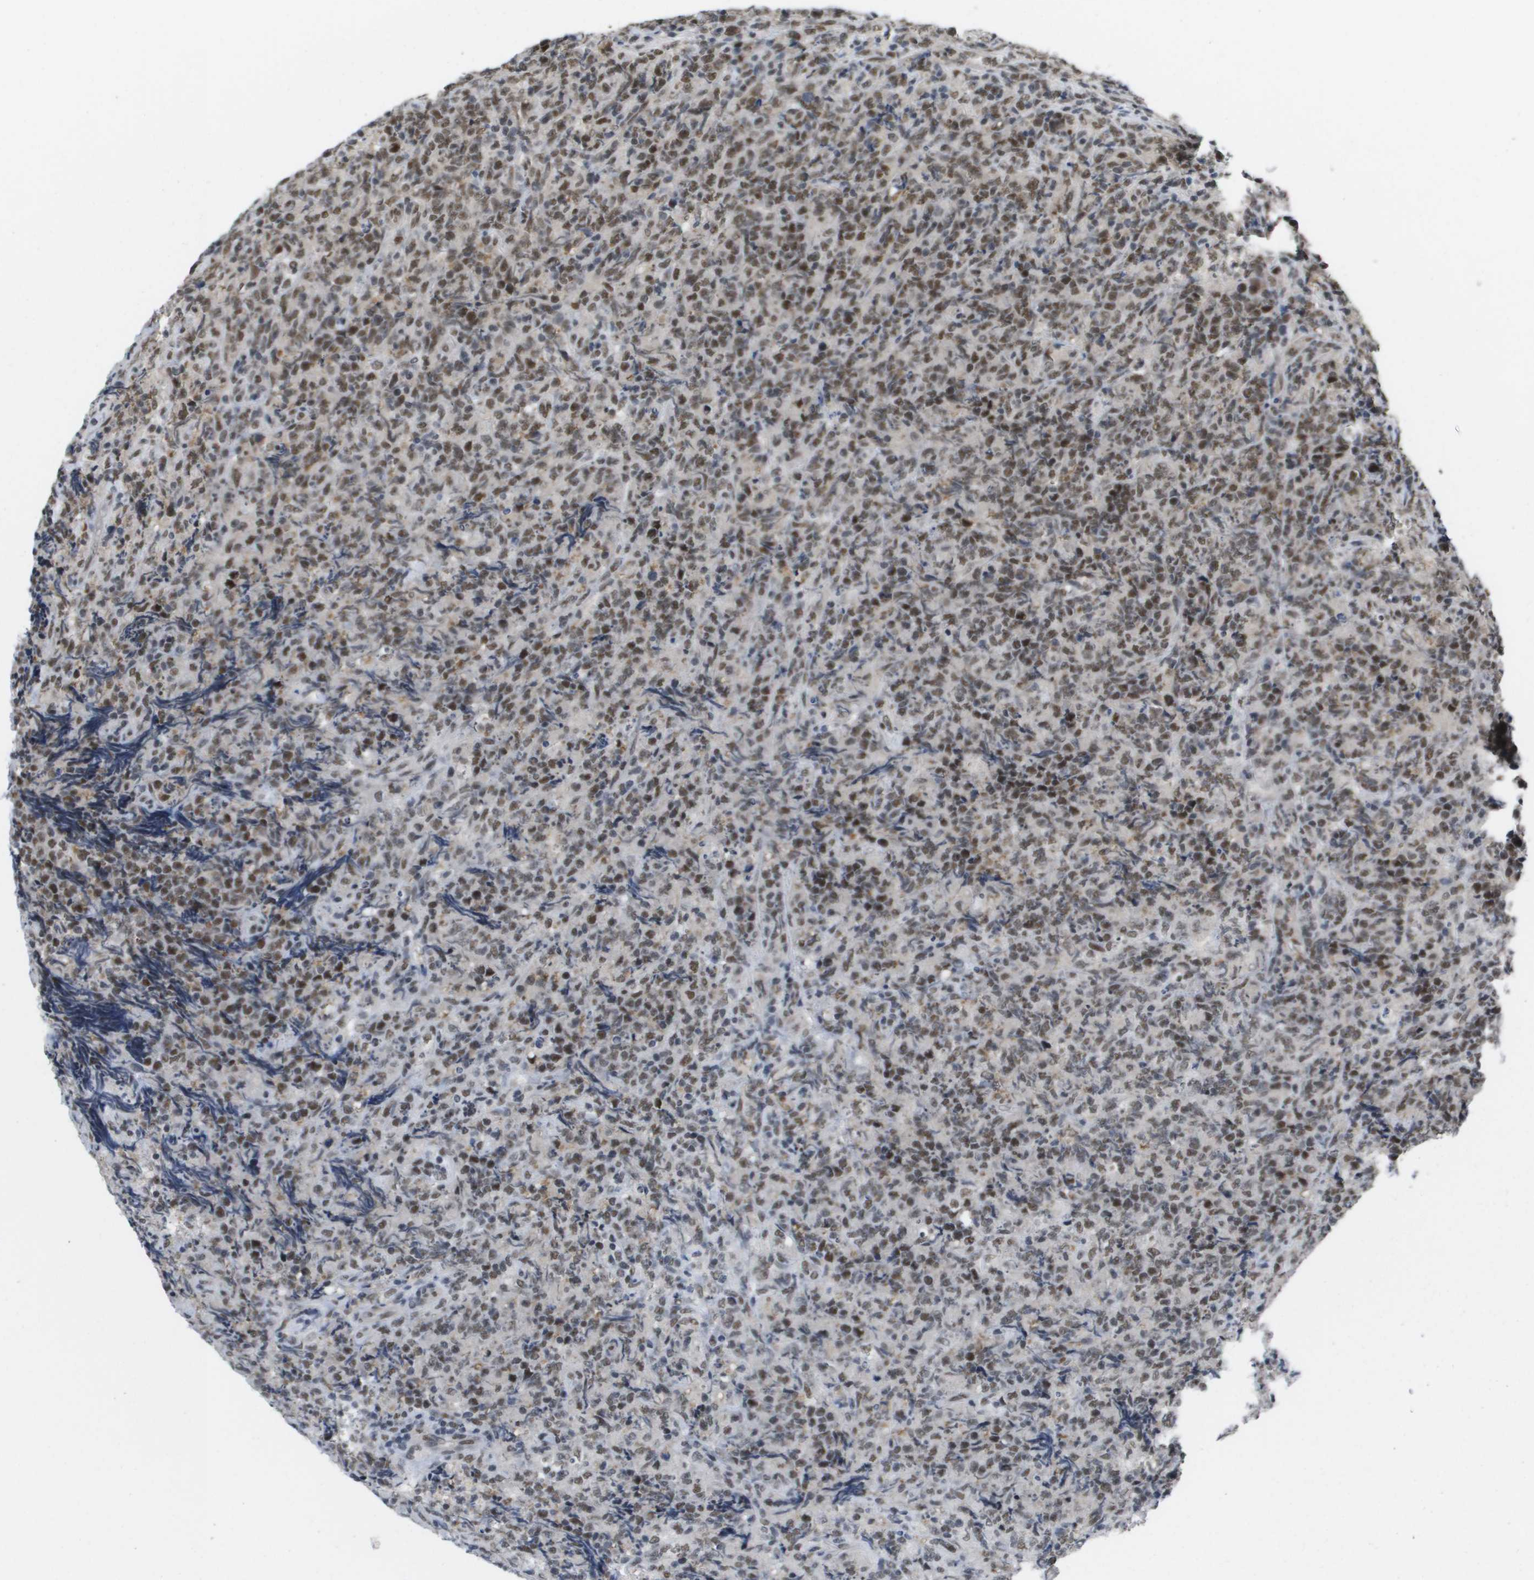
{"staining": {"intensity": "moderate", "quantity": ">75%", "location": "nuclear"}, "tissue": "lymphoma", "cell_type": "Tumor cells", "image_type": "cancer", "snomed": [{"axis": "morphology", "description": "Malignant lymphoma, non-Hodgkin's type, High grade"}, {"axis": "topography", "description": "Tonsil"}], "caption": "The immunohistochemical stain labels moderate nuclear staining in tumor cells of lymphoma tissue. (IHC, brightfield microscopy, high magnification).", "gene": "ISY1", "patient": {"sex": "female", "age": 36}}